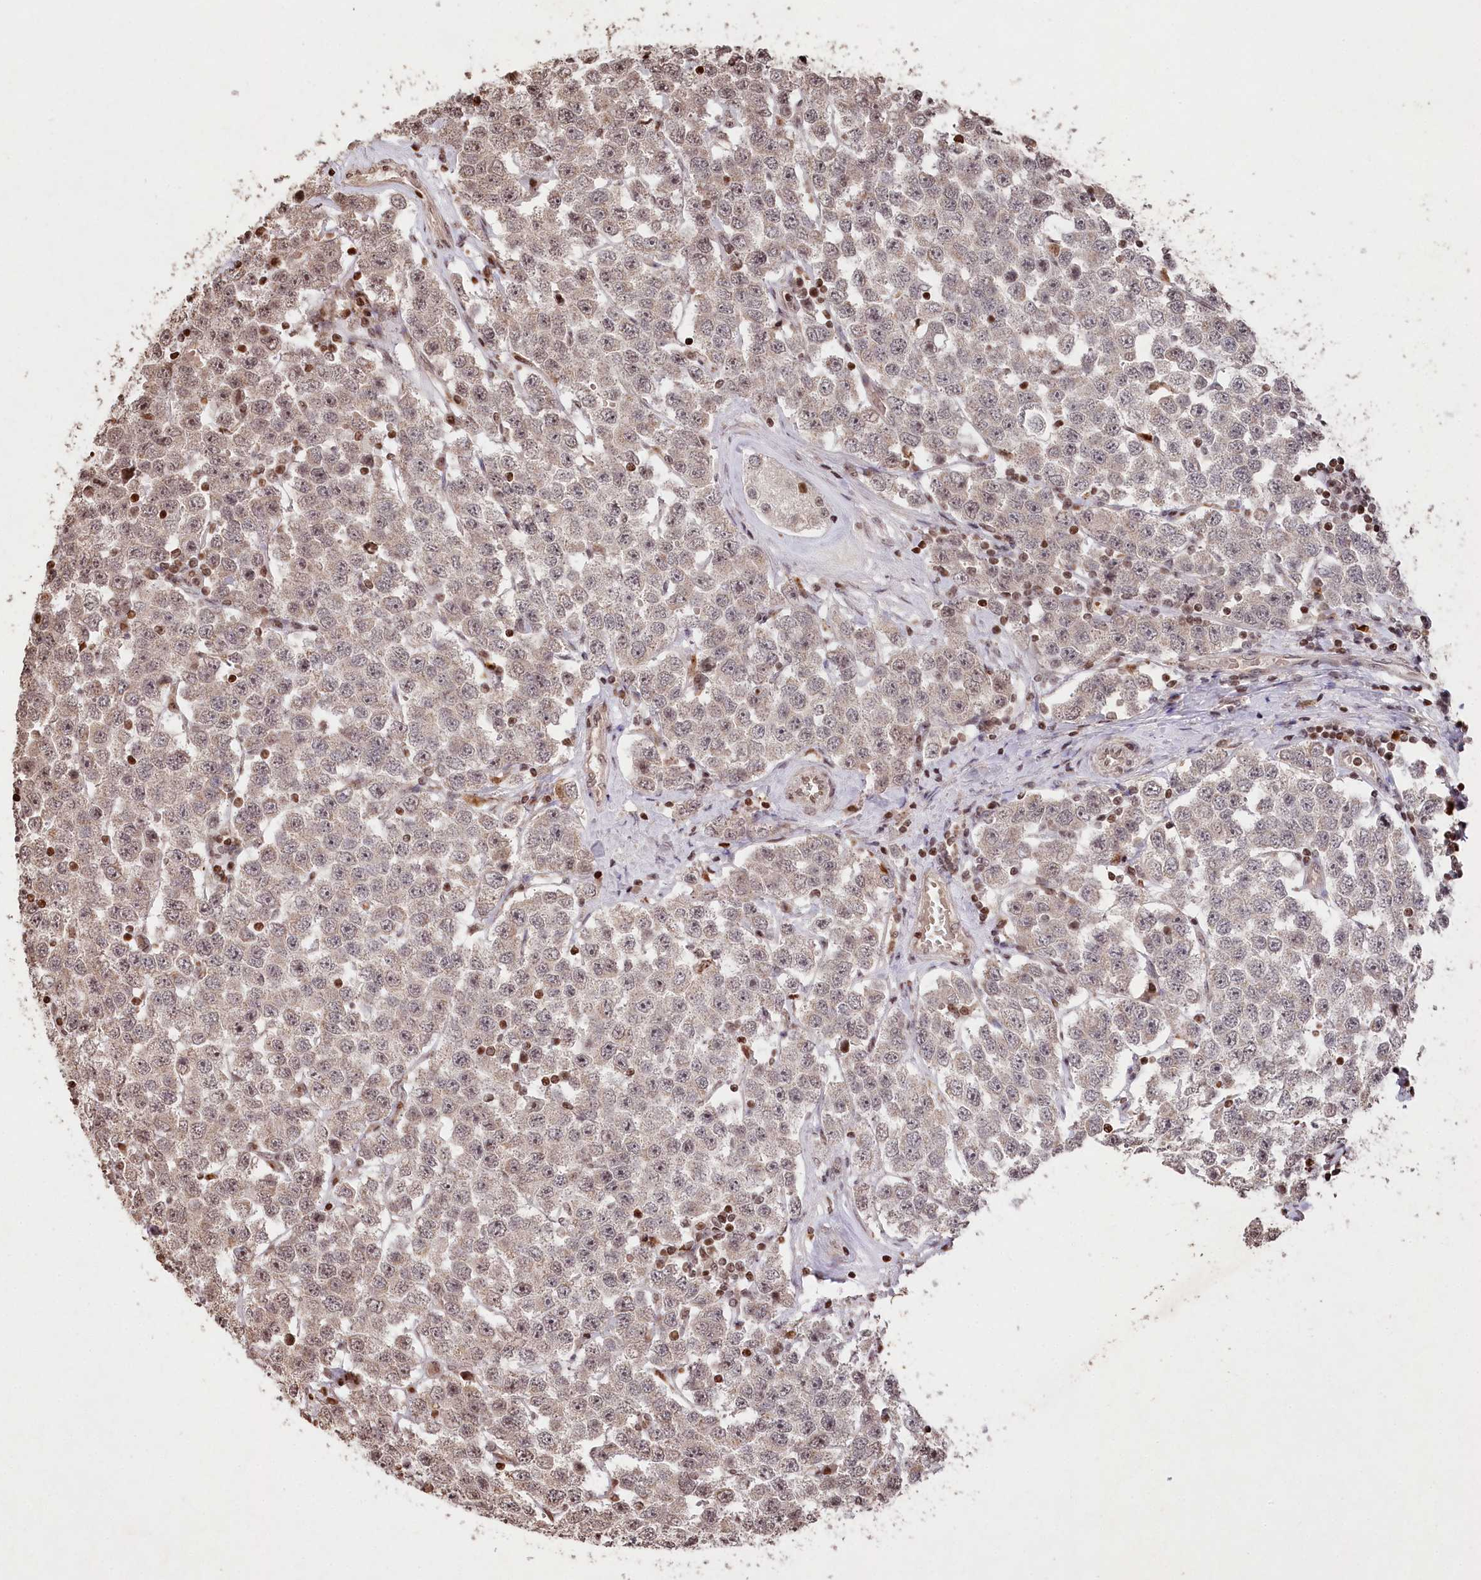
{"staining": {"intensity": "weak", "quantity": ">75%", "location": "nuclear"}, "tissue": "testis cancer", "cell_type": "Tumor cells", "image_type": "cancer", "snomed": [{"axis": "morphology", "description": "Seminoma, NOS"}, {"axis": "topography", "description": "Testis"}], "caption": "There is low levels of weak nuclear positivity in tumor cells of testis cancer (seminoma), as demonstrated by immunohistochemical staining (brown color).", "gene": "CCSER2", "patient": {"sex": "male", "age": 28}}